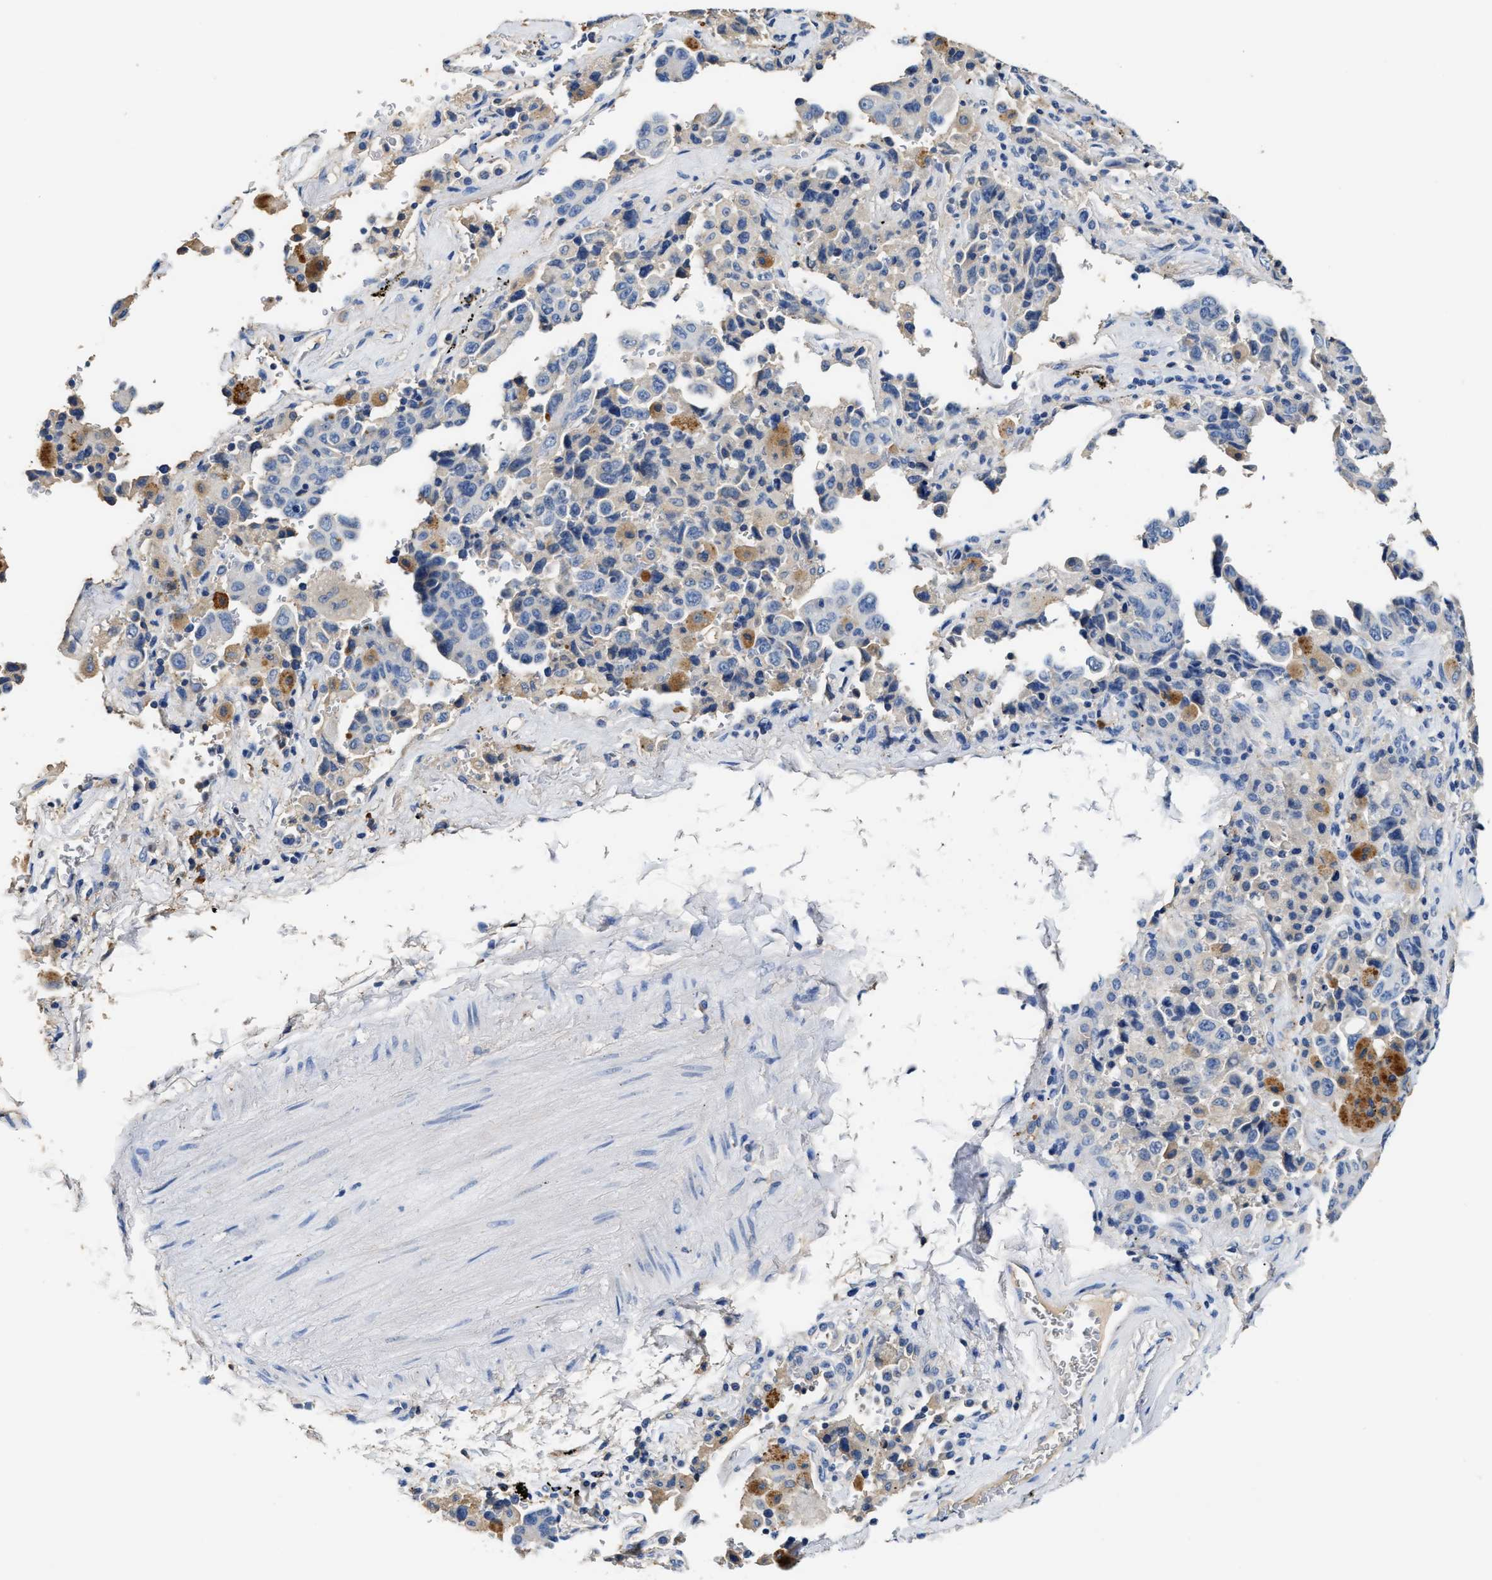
{"staining": {"intensity": "negative", "quantity": "none", "location": "none"}, "tissue": "lung cancer", "cell_type": "Tumor cells", "image_type": "cancer", "snomed": [{"axis": "morphology", "description": "Adenocarcinoma, NOS"}, {"axis": "topography", "description": "Lung"}], "caption": "This is an IHC photomicrograph of human lung cancer. There is no staining in tumor cells.", "gene": "SLCO2B1", "patient": {"sex": "female", "age": 51}}